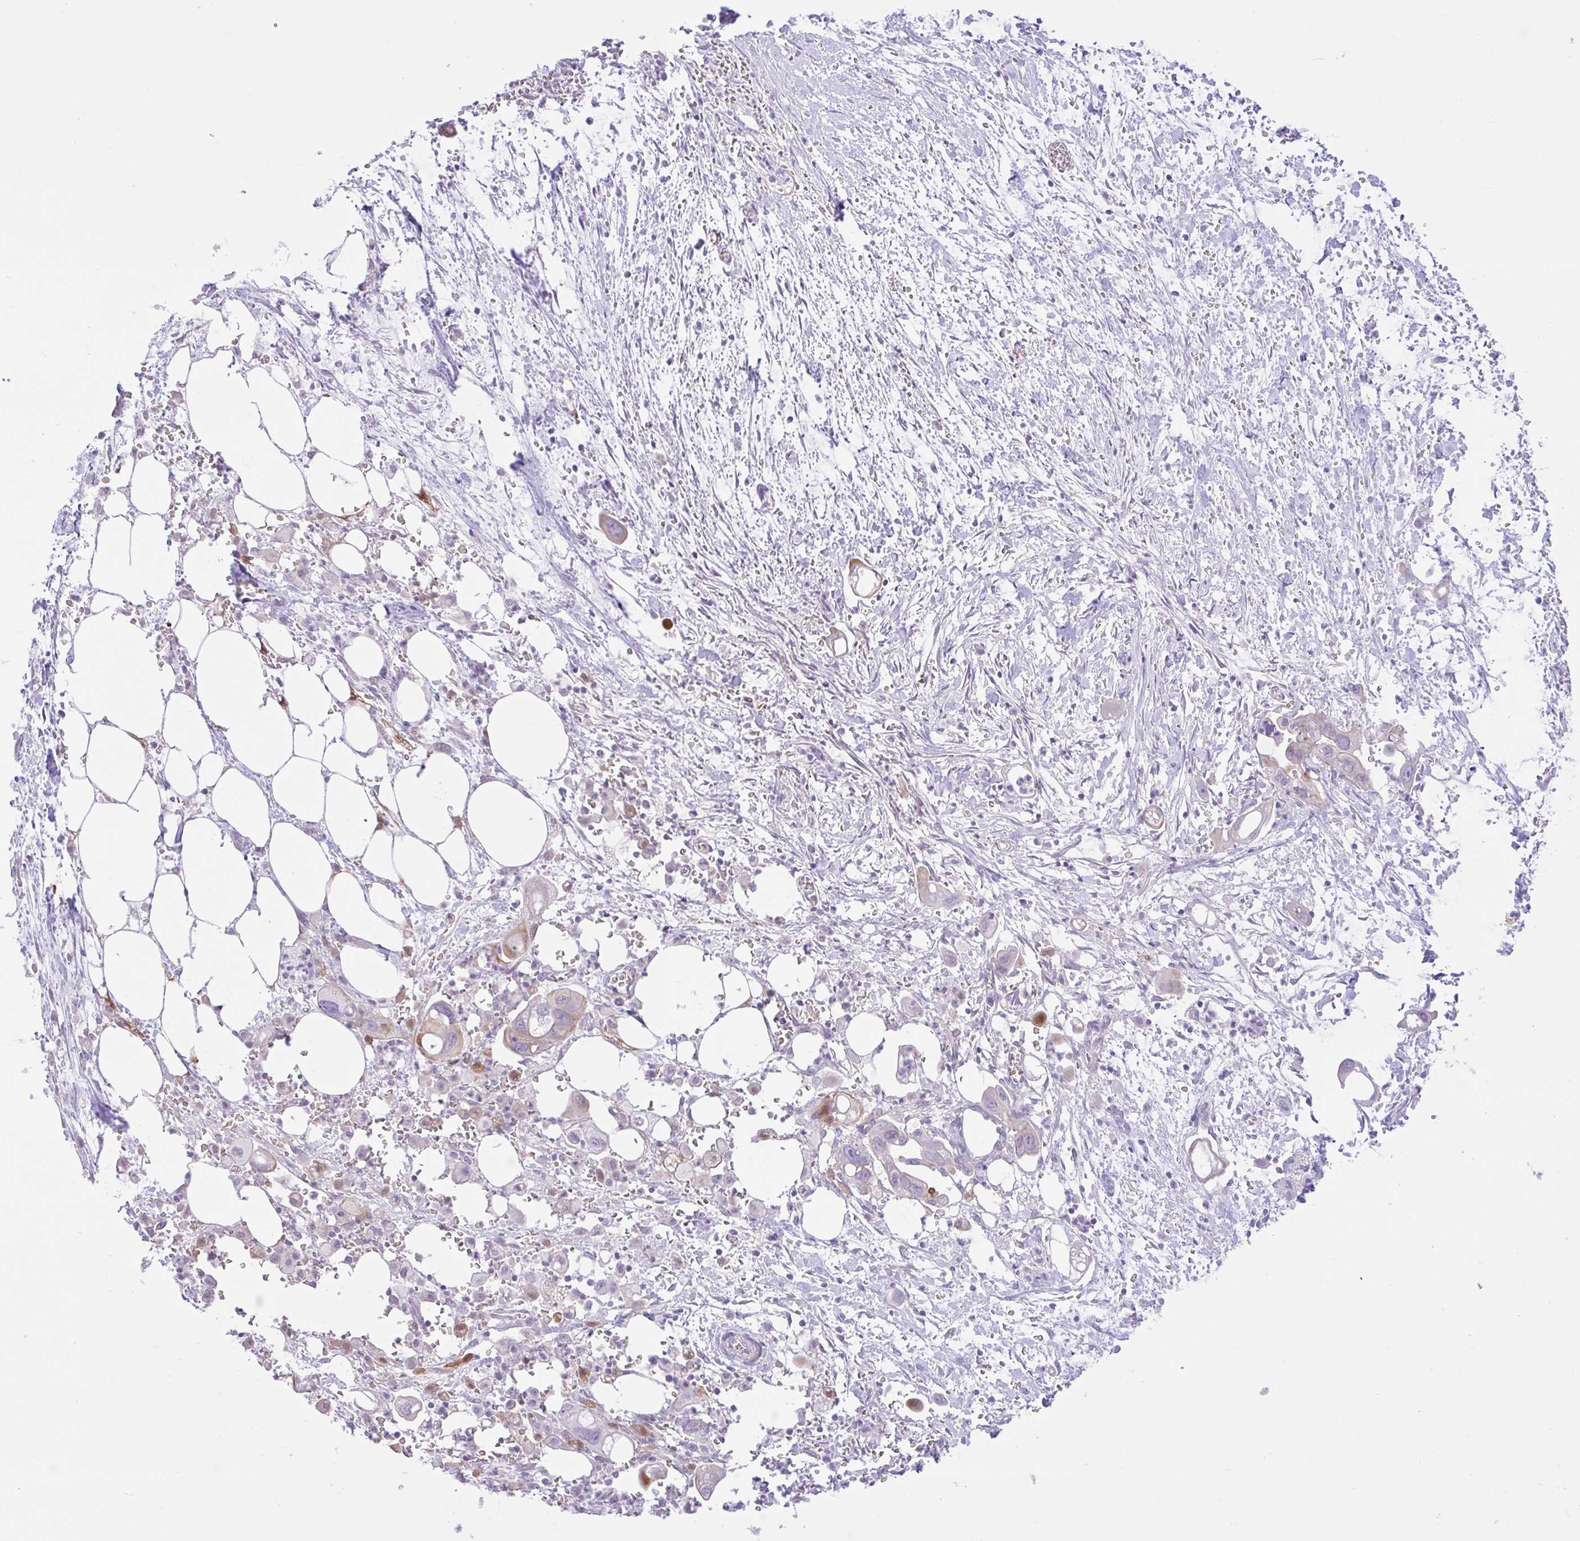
{"staining": {"intensity": "moderate", "quantity": "<25%", "location": "cytoplasmic/membranous"}, "tissue": "pancreatic cancer", "cell_type": "Tumor cells", "image_type": "cancer", "snomed": [{"axis": "morphology", "description": "Adenocarcinoma, NOS"}, {"axis": "topography", "description": "Pancreas"}], "caption": "IHC (DAB (3,3'-diaminobenzidine)) staining of human pancreatic adenocarcinoma shows moderate cytoplasmic/membranous protein staining in about <25% of tumor cells. The staining was performed using DAB (3,3'-diaminobenzidine) to visualize the protein expression in brown, while the nuclei were stained in blue with hematoxylin (Magnification: 20x).", "gene": "ZNF101", "patient": {"sex": "male", "age": 61}}